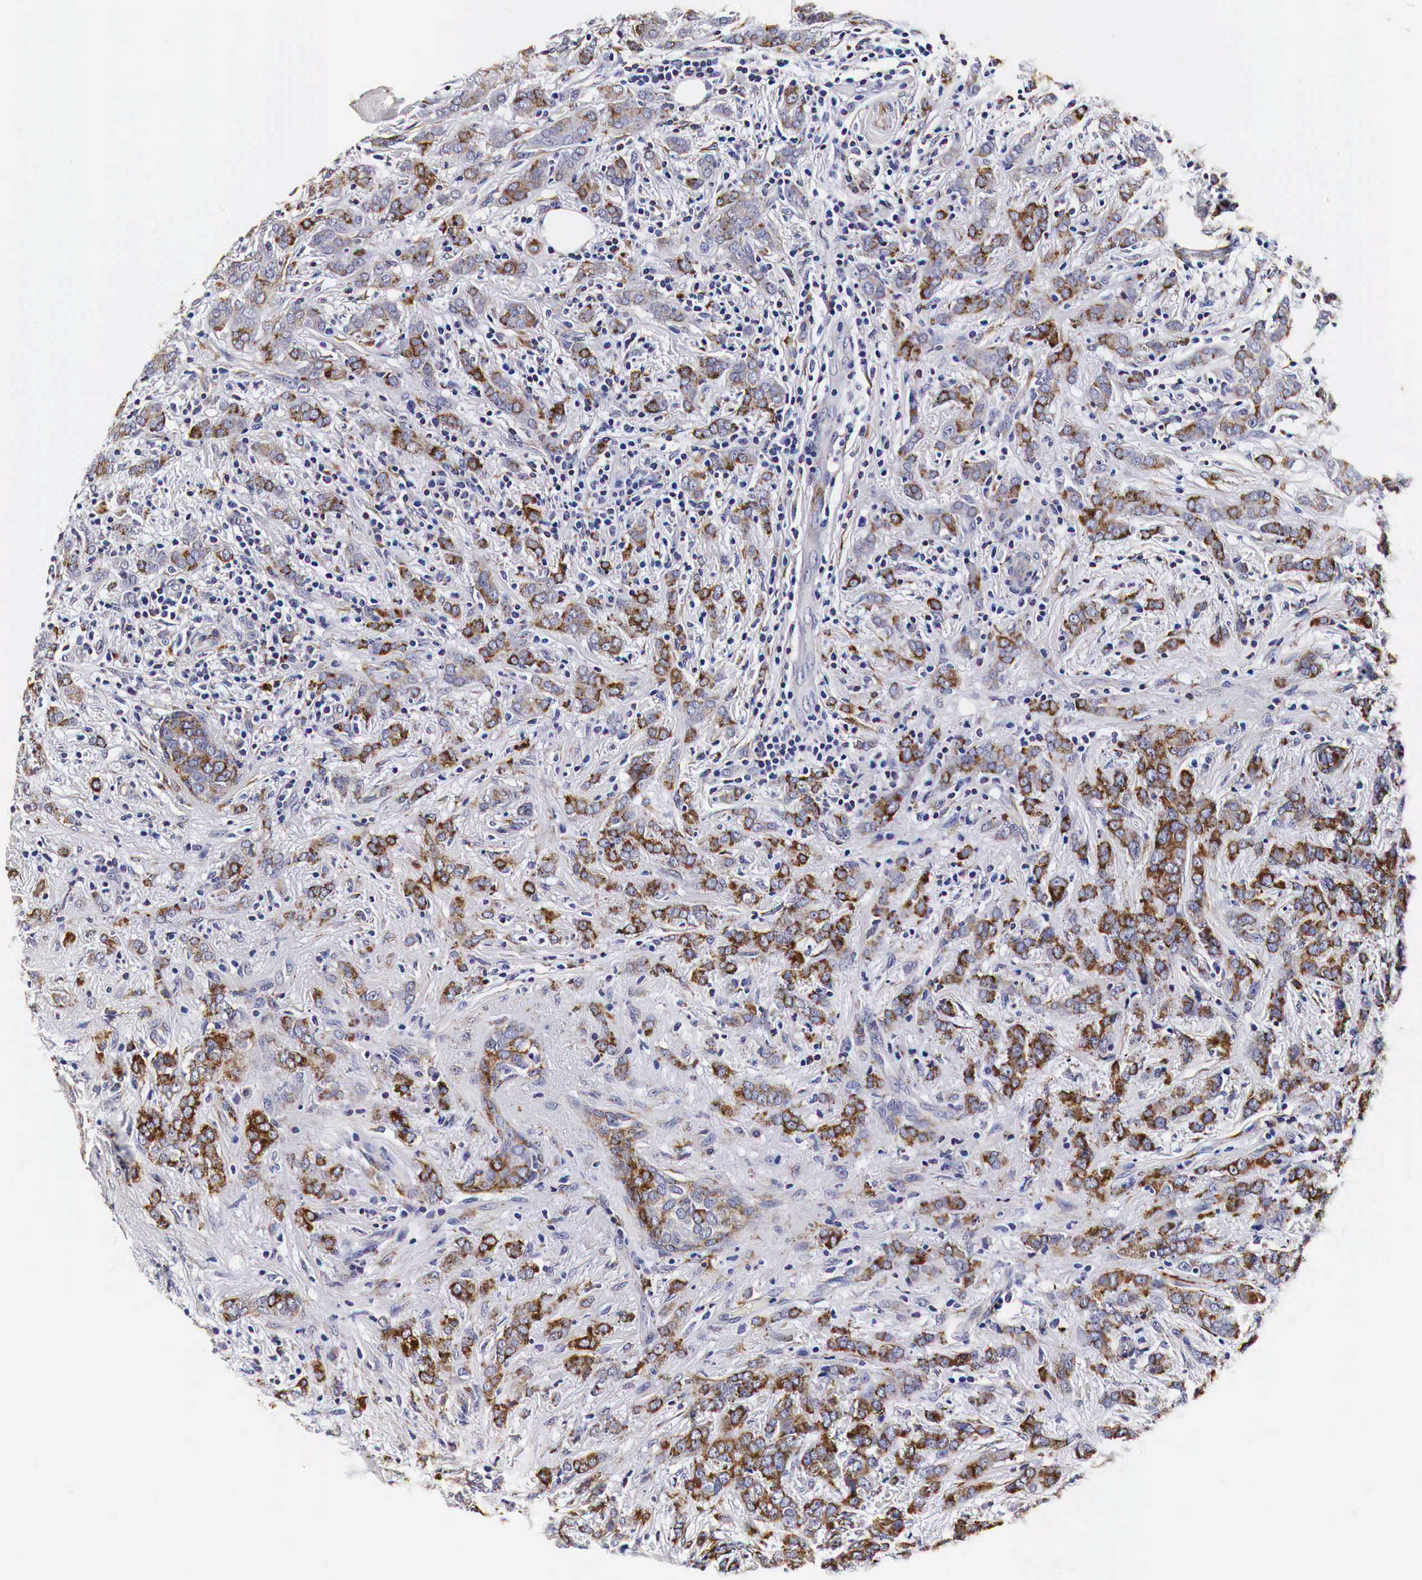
{"staining": {"intensity": "moderate", "quantity": ">75%", "location": "cytoplasmic/membranous"}, "tissue": "breast cancer", "cell_type": "Tumor cells", "image_type": "cancer", "snomed": [{"axis": "morphology", "description": "Duct carcinoma"}, {"axis": "topography", "description": "Breast"}], "caption": "Infiltrating ductal carcinoma (breast) was stained to show a protein in brown. There is medium levels of moderate cytoplasmic/membranous positivity in approximately >75% of tumor cells.", "gene": "CKAP4", "patient": {"sex": "female", "age": 53}}